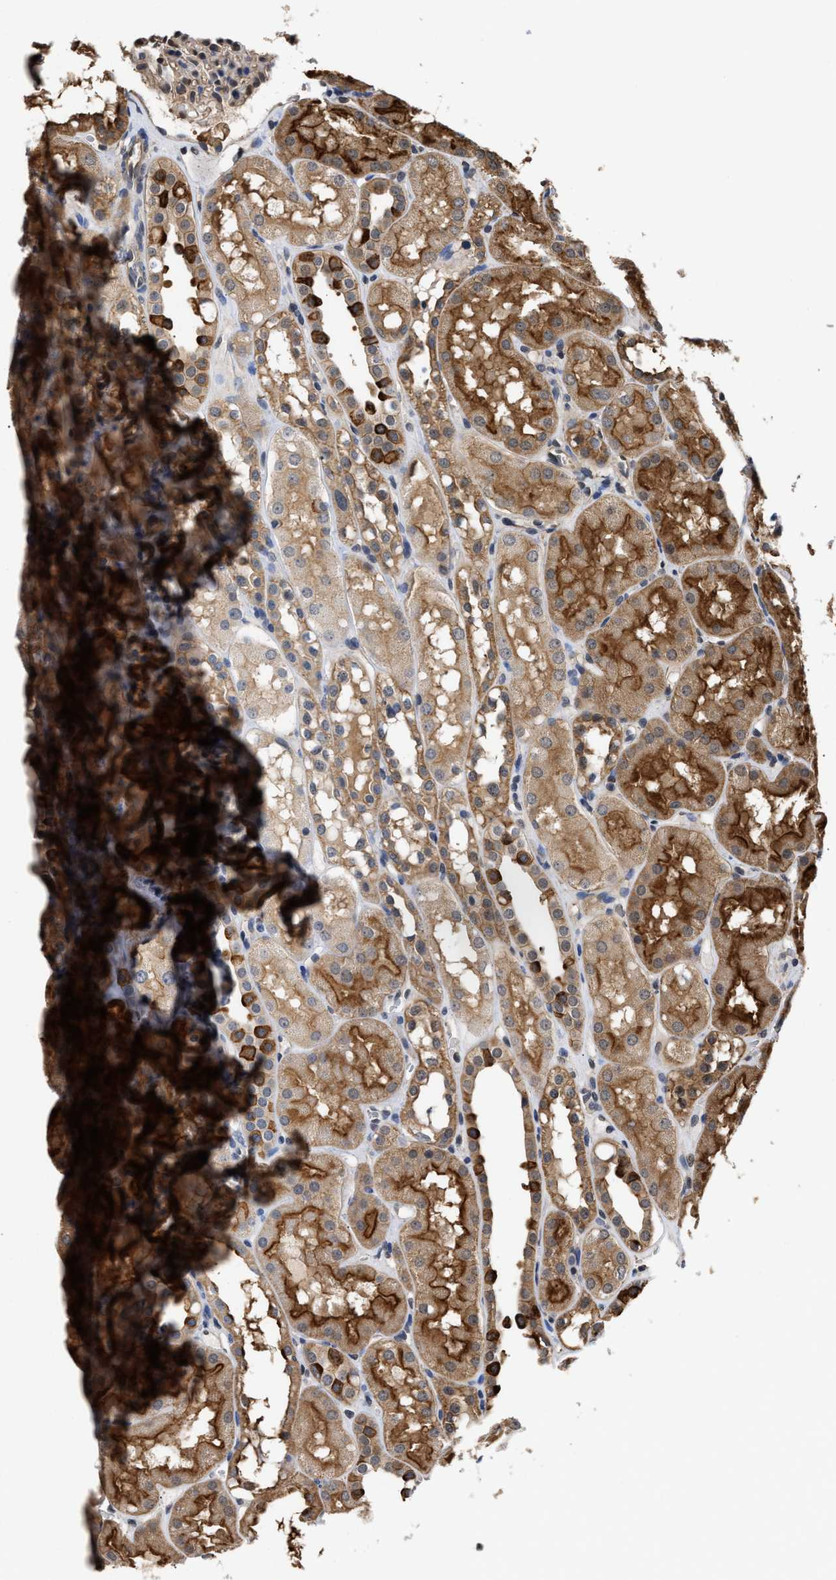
{"staining": {"intensity": "weak", "quantity": "25%-75%", "location": "nuclear"}, "tissue": "kidney", "cell_type": "Cells in glomeruli", "image_type": "normal", "snomed": [{"axis": "morphology", "description": "Normal tissue, NOS"}, {"axis": "topography", "description": "Kidney"}, {"axis": "topography", "description": "Urinary bladder"}], "caption": "Immunohistochemistry (IHC) of benign kidney displays low levels of weak nuclear staining in approximately 25%-75% of cells in glomeruli.", "gene": "SCAI", "patient": {"sex": "male", "age": 16}}